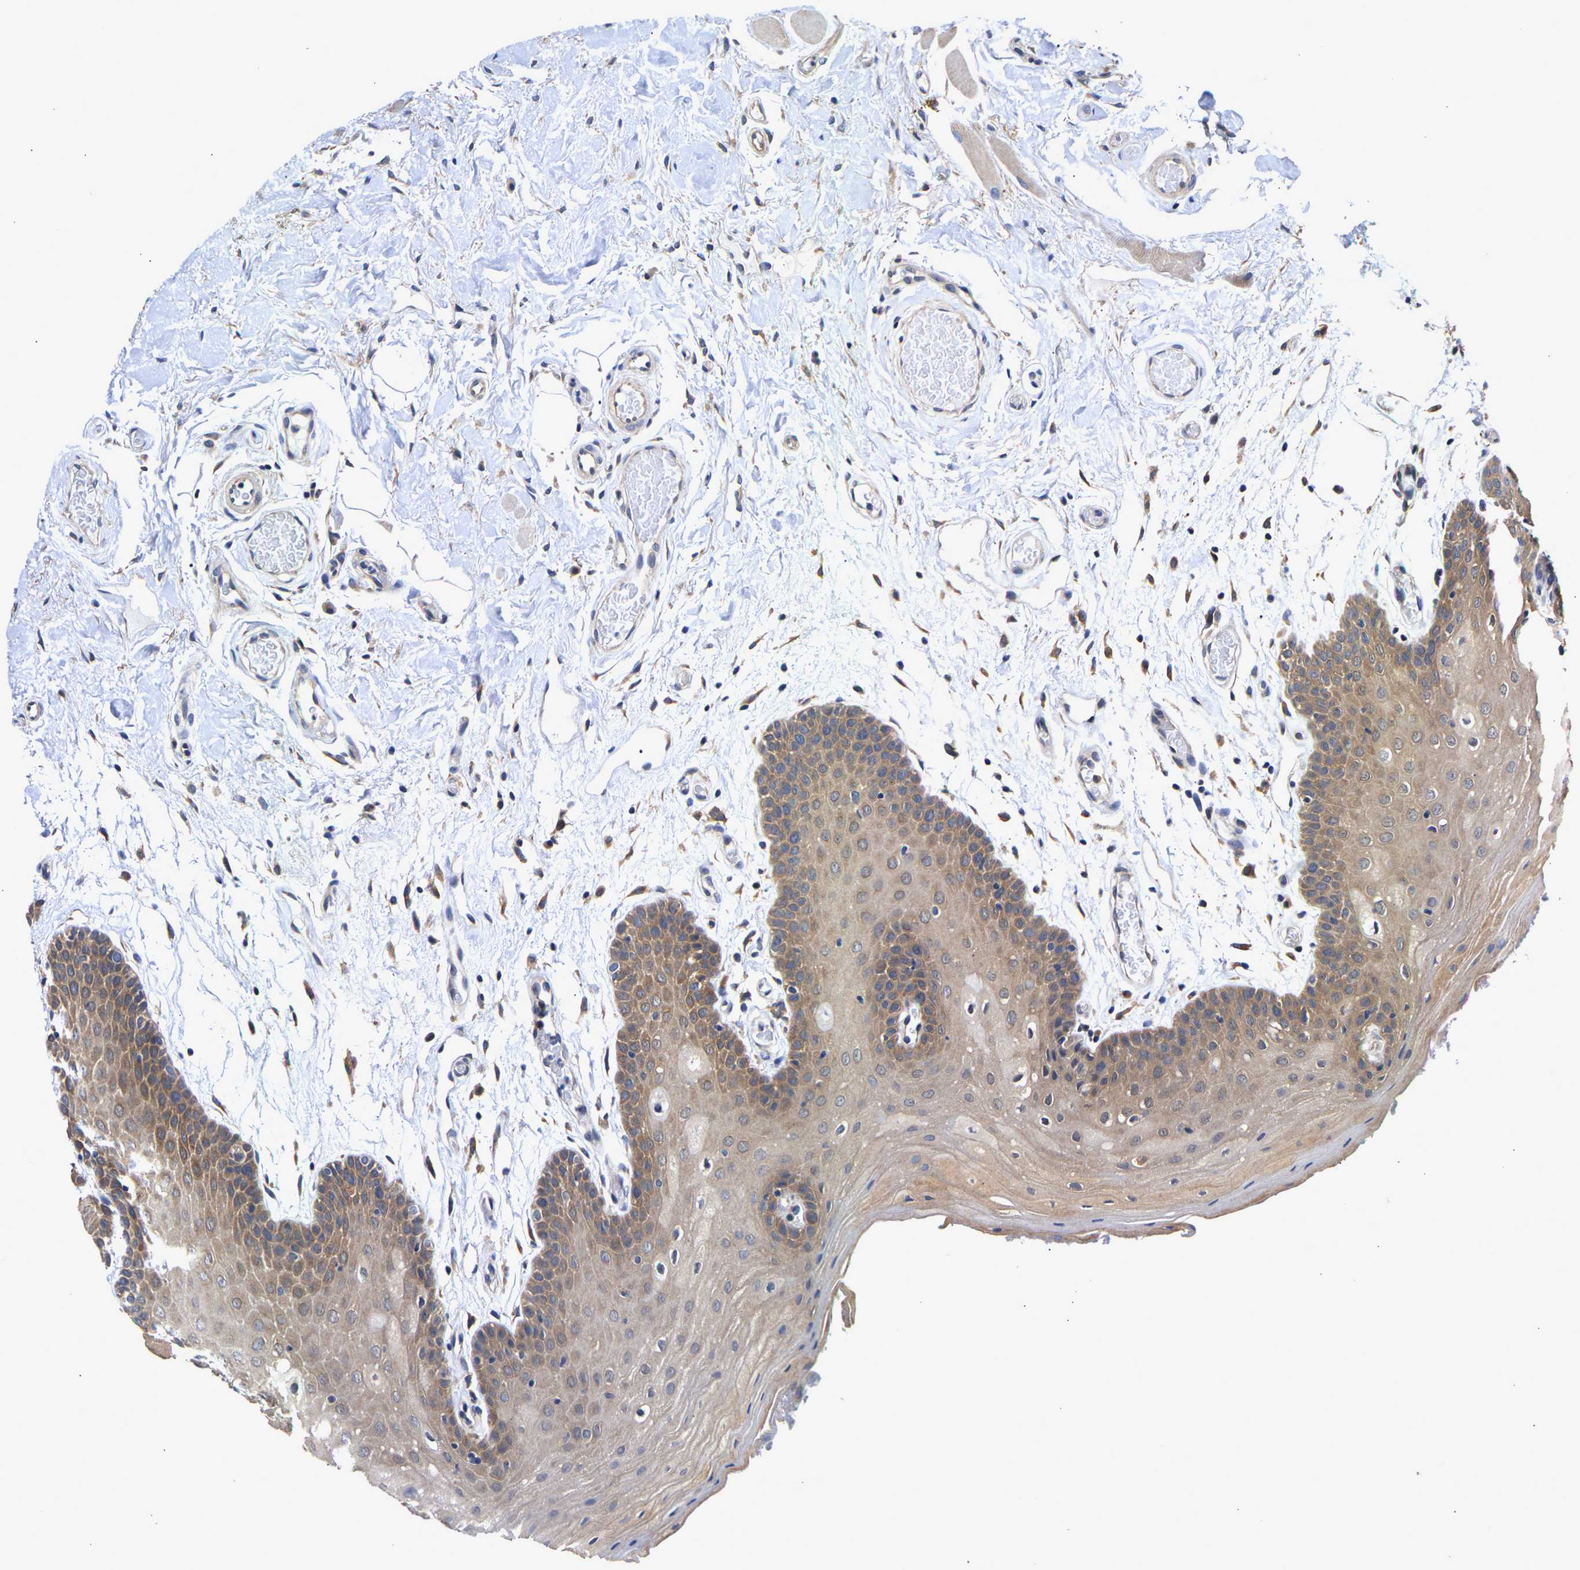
{"staining": {"intensity": "moderate", "quantity": ">75%", "location": "cytoplasmic/membranous"}, "tissue": "oral mucosa", "cell_type": "Squamous epithelial cells", "image_type": "normal", "snomed": [{"axis": "morphology", "description": "Normal tissue, NOS"}, {"axis": "morphology", "description": "Squamous cell carcinoma, NOS"}, {"axis": "topography", "description": "Oral tissue"}, {"axis": "topography", "description": "Head-Neck"}], "caption": "High-magnification brightfield microscopy of benign oral mucosa stained with DAB (brown) and counterstained with hematoxylin (blue). squamous epithelial cells exhibit moderate cytoplasmic/membranous staining is identified in about>75% of cells.", "gene": "CCDC6", "patient": {"sex": "male", "age": 71}}